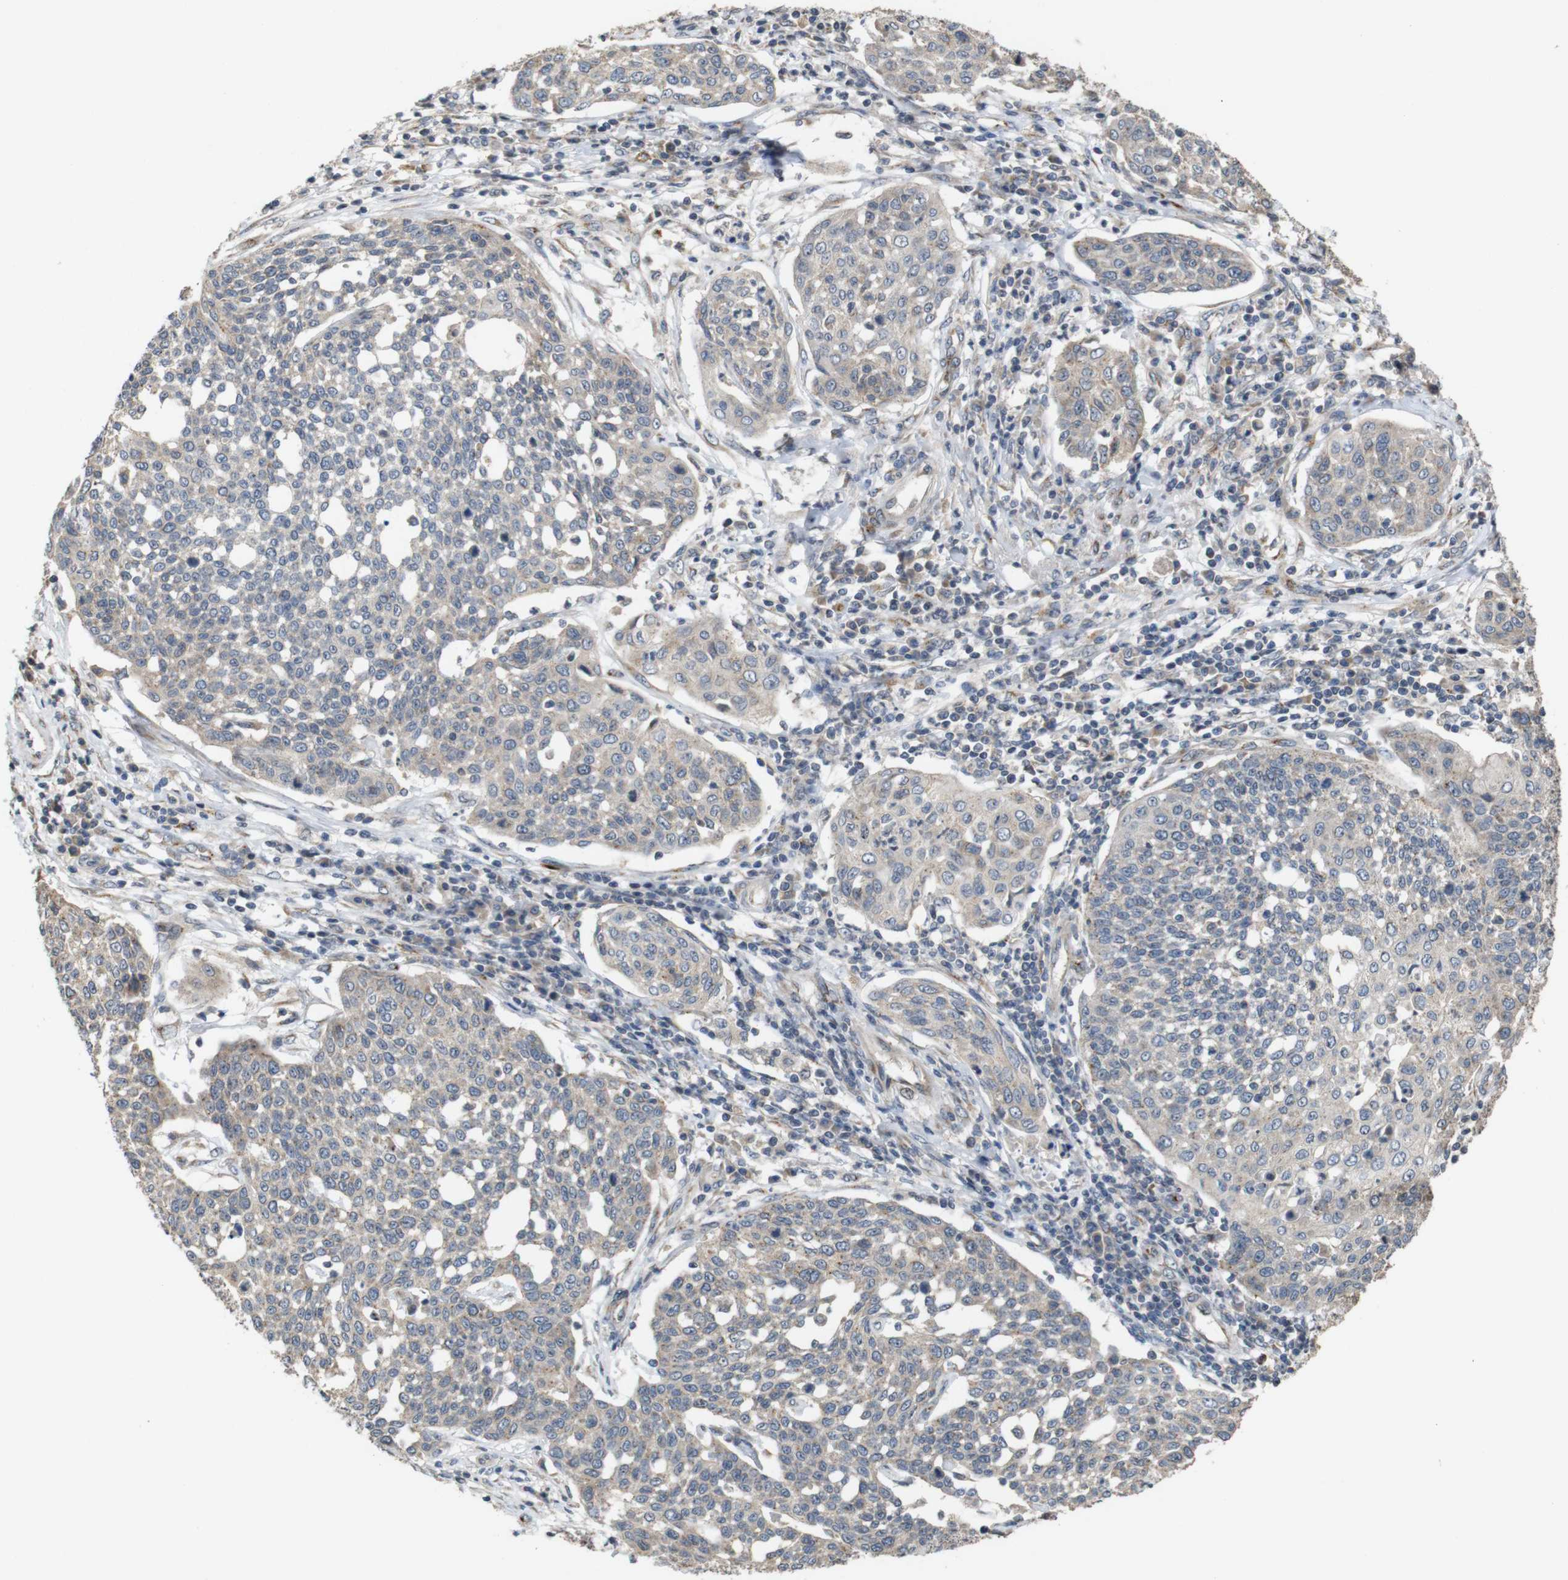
{"staining": {"intensity": "negative", "quantity": "none", "location": "none"}, "tissue": "cervical cancer", "cell_type": "Tumor cells", "image_type": "cancer", "snomed": [{"axis": "morphology", "description": "Squamous cell carcinoma, NOS"}, {"axis": "topography", "description": "Cervix"}], "caption": "Immunohistochemistry photomicrograph of neoplastic tissue: squamous cell carcinoma (cervical) stained with DAB exhibits no significant protein expression in tumor cells.", "gene": "EFCAB14", "patient": {"sex": "female", "age": 34}}